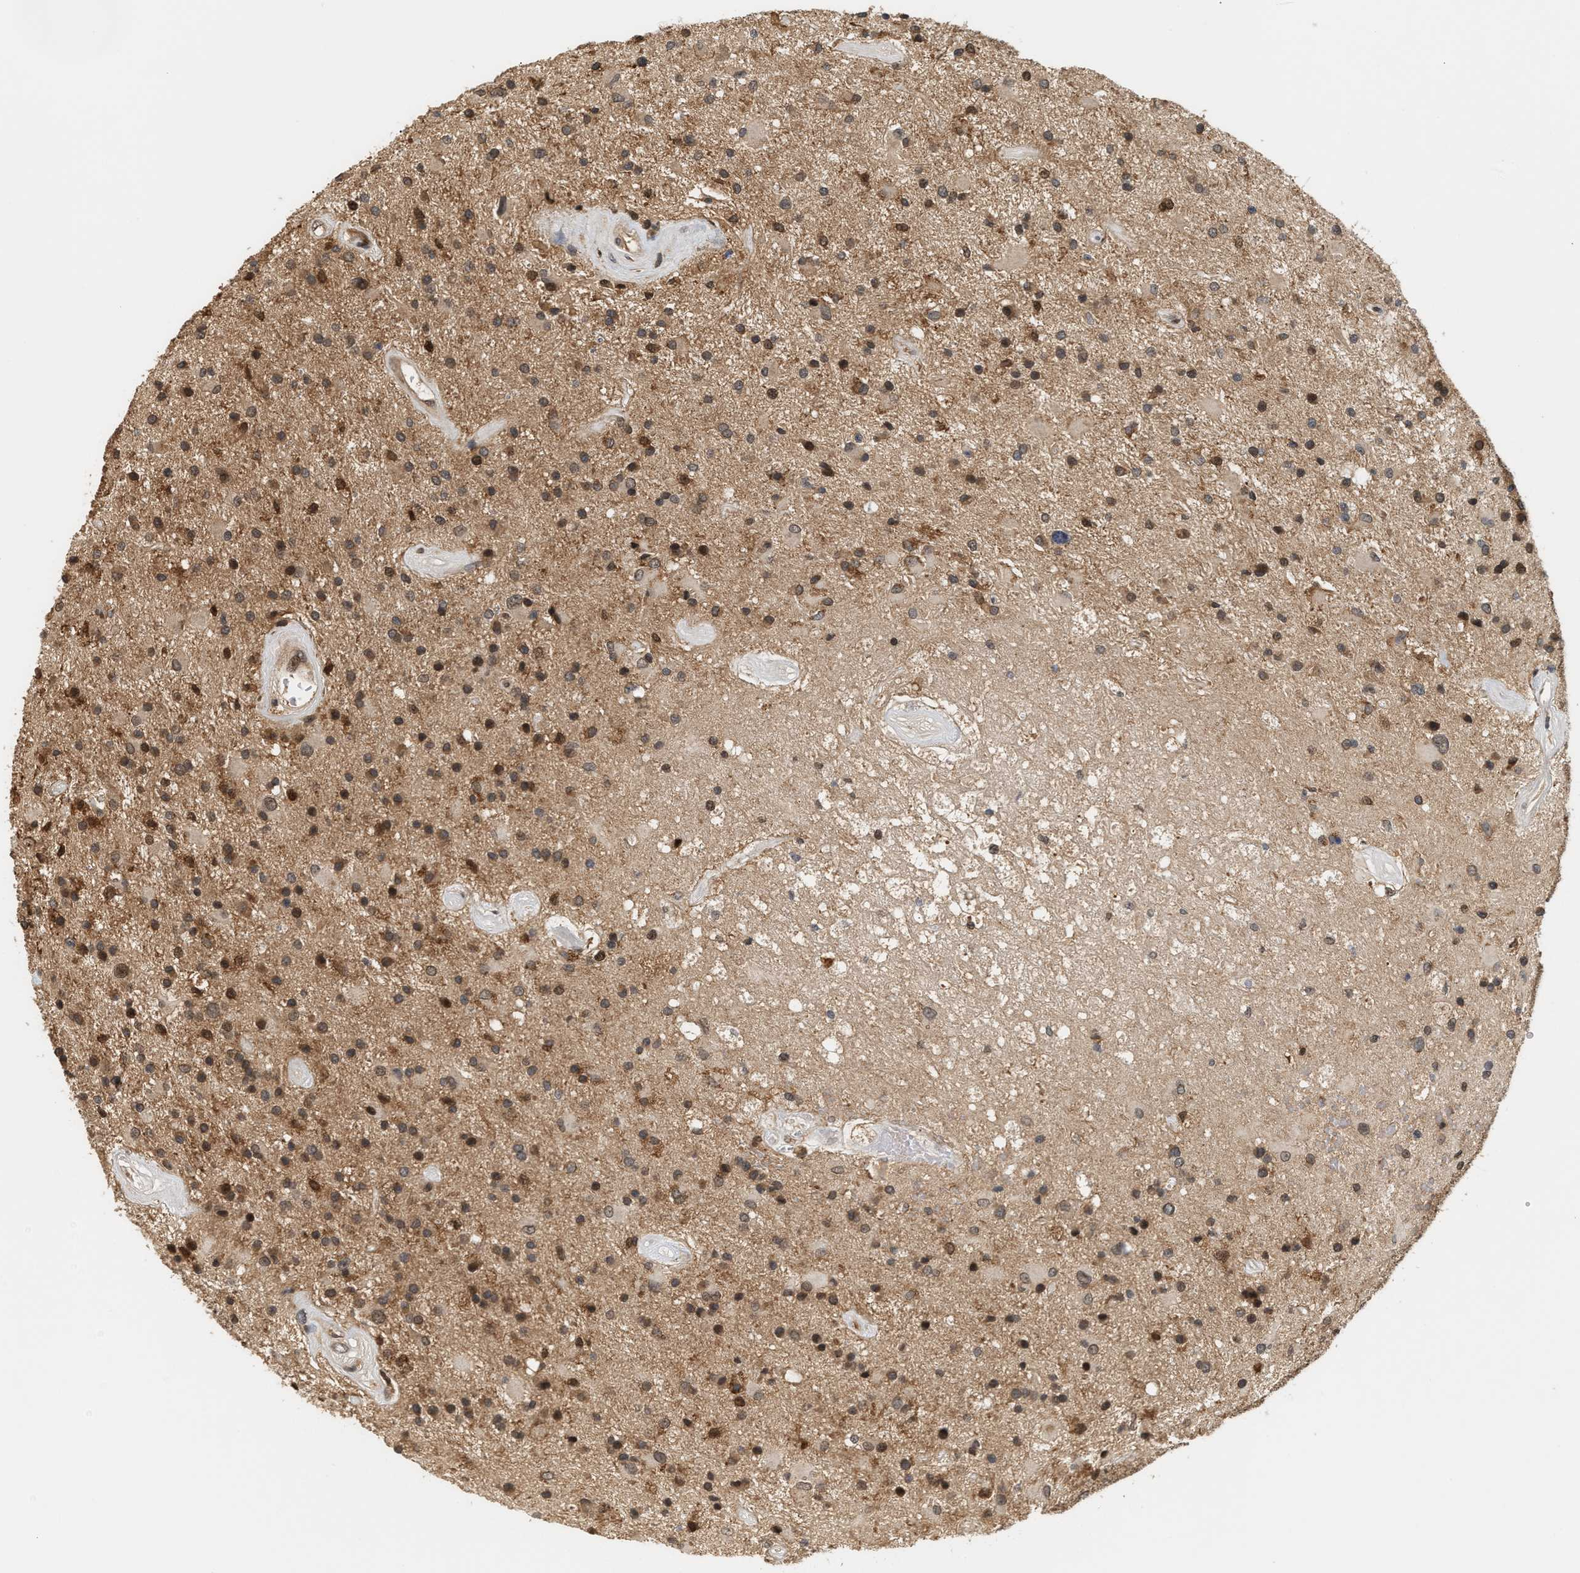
{"staining": {"intensity": "moderate", "quantity": "25%-75%", "location": "cytoplasmic/membranous,nuclear"}, "tissue": "glioma", "cell_type": "Tumor cells", "image_type": "cancer", "snomed": [{"axis": "morphology", "description": "Glioma, malignant, Low grade"}, {"axis": "topography", "description": "Brain"}], "caption": "Brown immunohistochemical staining in human malignant glioma (low-grade) reveals moderate cytoplasmic/membranous and nuclear positivity in approximately 25%-75% of tumor cells.", "gene": "ABHD5", "patient": {"sex": "male", "age": 58}}